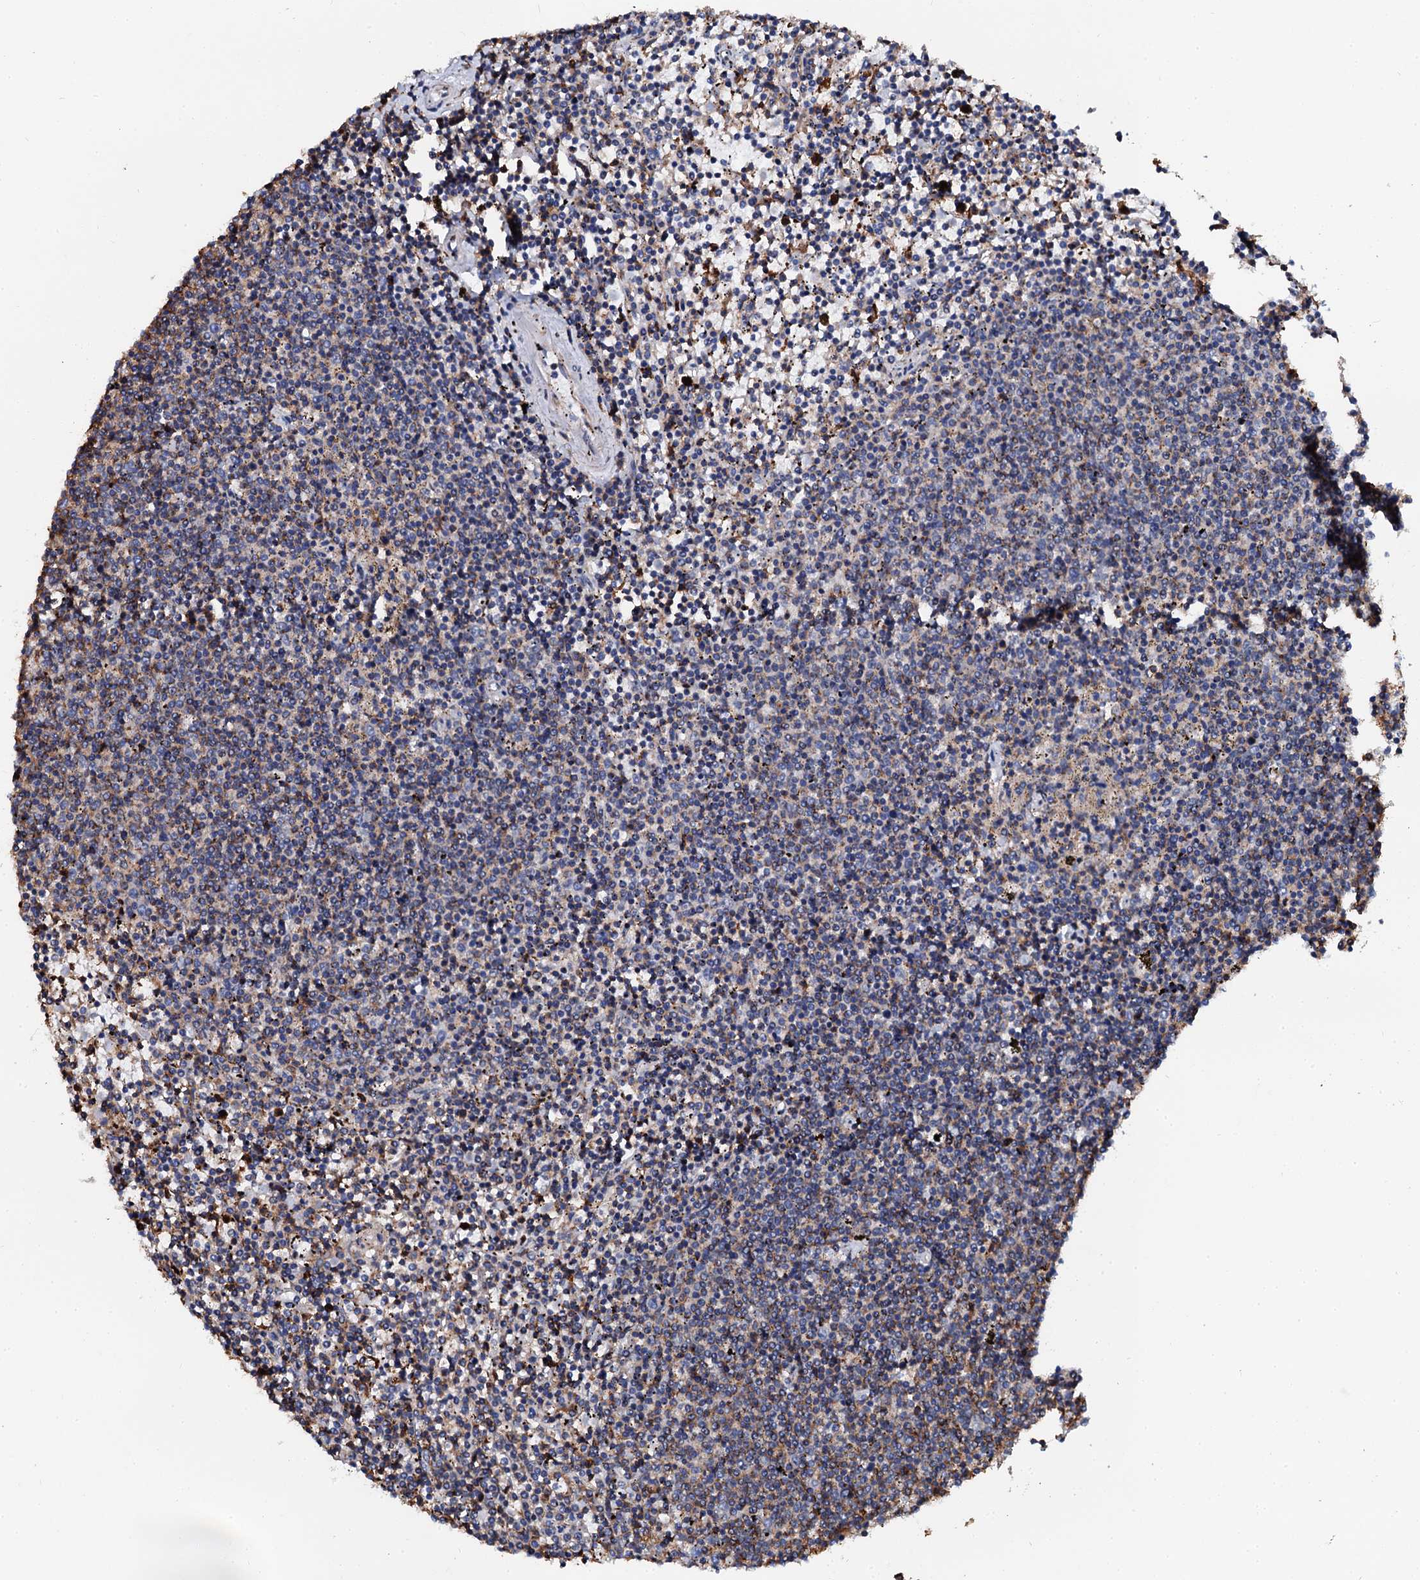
{"staining": {"intensity": "weak", "quantity": "<25%", "location": "cytoplasmic/membranous"}, "tissue": "lymphoma", "cell_type": "Tumor cells", "image_type": "cancer", "snomed": [{"axis": "morphology", "description": "Malignant lymphoma, non-Hodgkin's type, Low grade"}, {"axis": "topography", "description": "Spleen"}], "caption": "The IHC micrograph has no significant staining in tumor cells of lymphoma tissue.", "gene": "INTS10", "patient": {"sex": "female", "age": 50}}